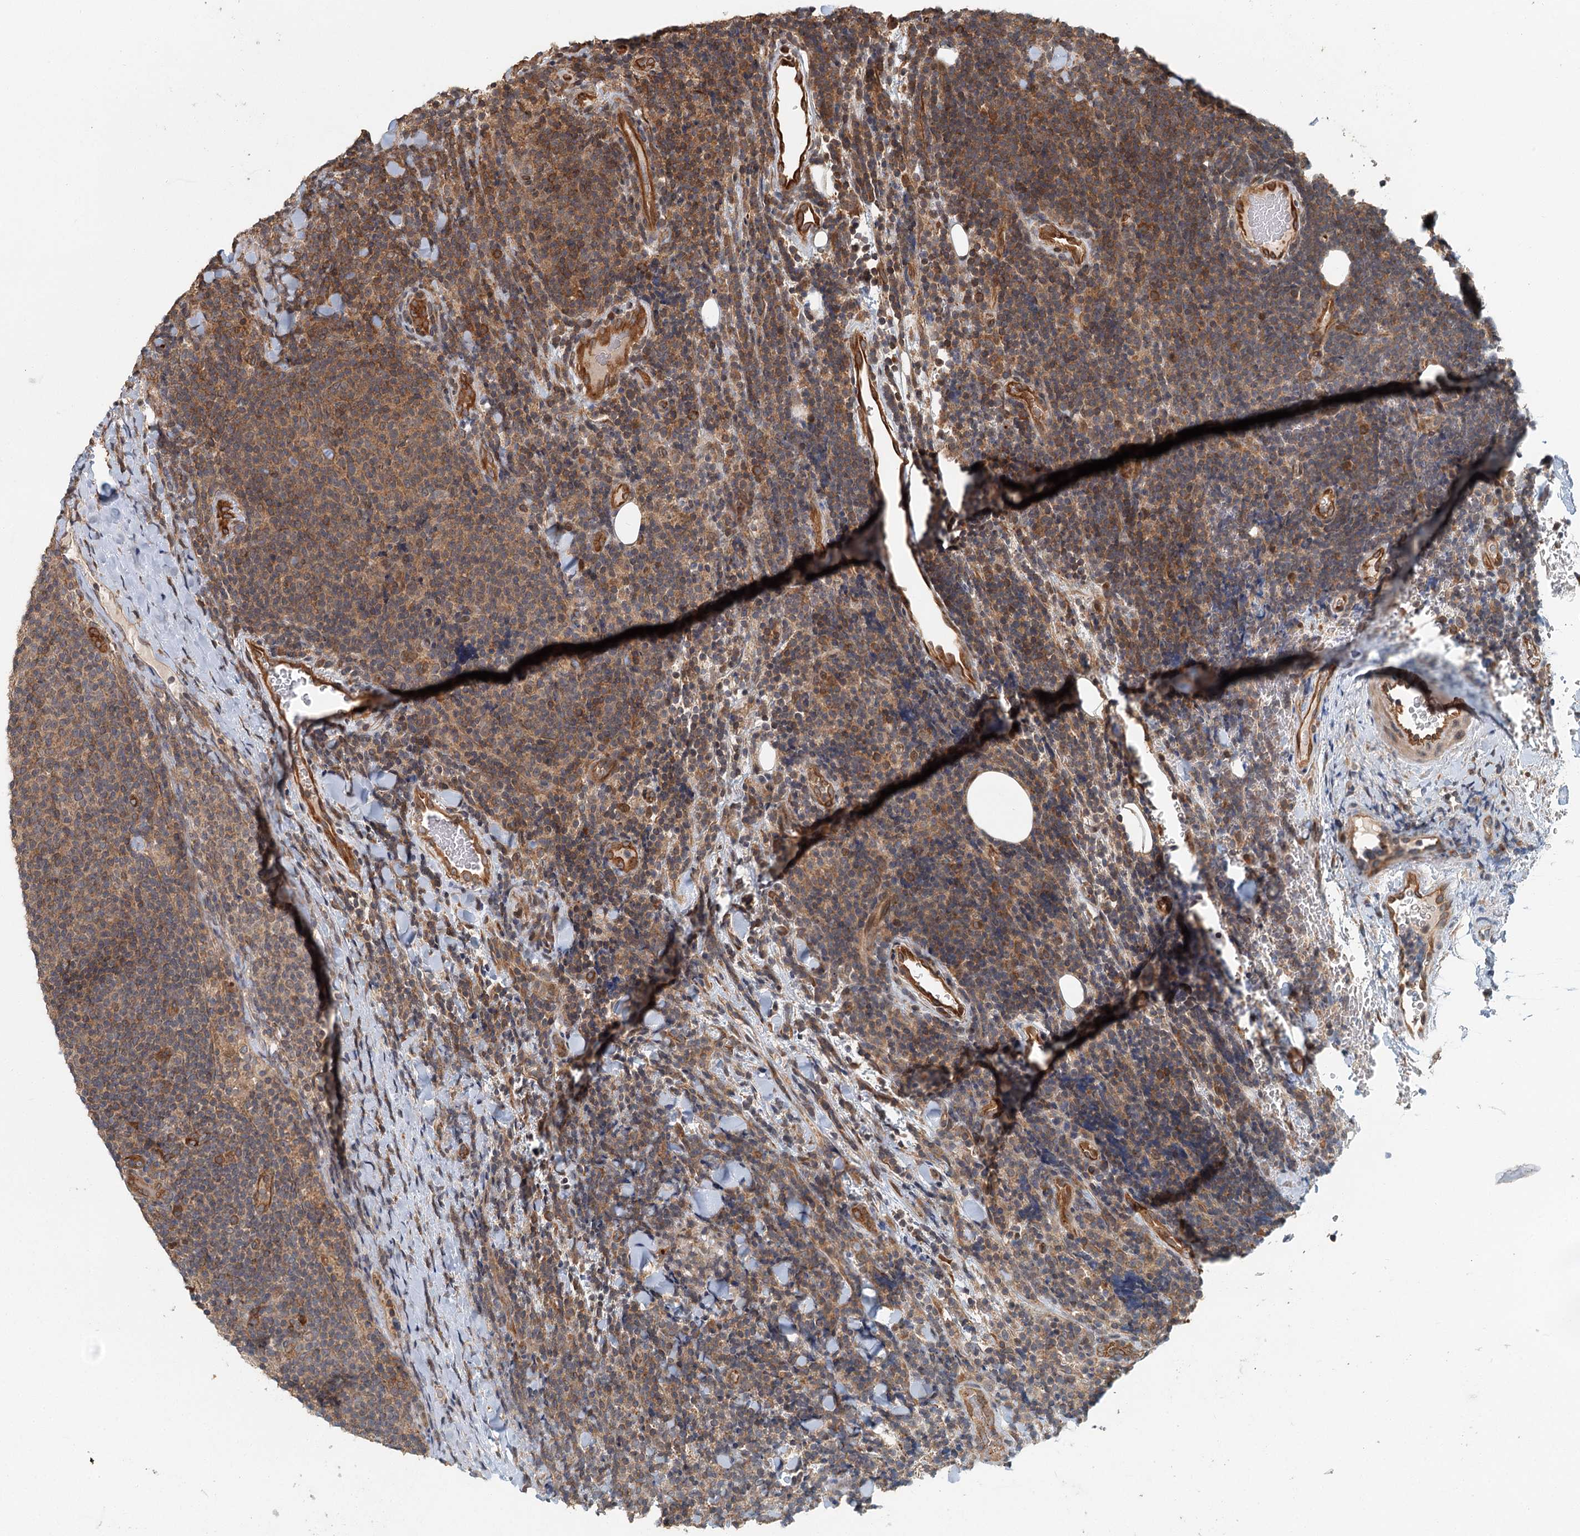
{"staining": {"intensity": "weak", "quantity": ">75%", "location": "cytoplasmic/membranous"}, "tissue": "lymphoma", "cell_type": "Tumor cells", "image_type": "cancer", "snomed": [{"axis": "morphology", "description": "Malignant lymphoma, non-Hodgkin's type, Low grade"}, {"axis": "topography", "description": "Lymph node"}], "caption": "This histopathology image shows IHC staining of malignant lymphoma, non-Hodgkin's type (low-grade), with low weak cytoplasmic/membranous staining in about >75% of tumor cells.", "gene": "ZNF527", "patient": {"sex": "male", "age": 66}}